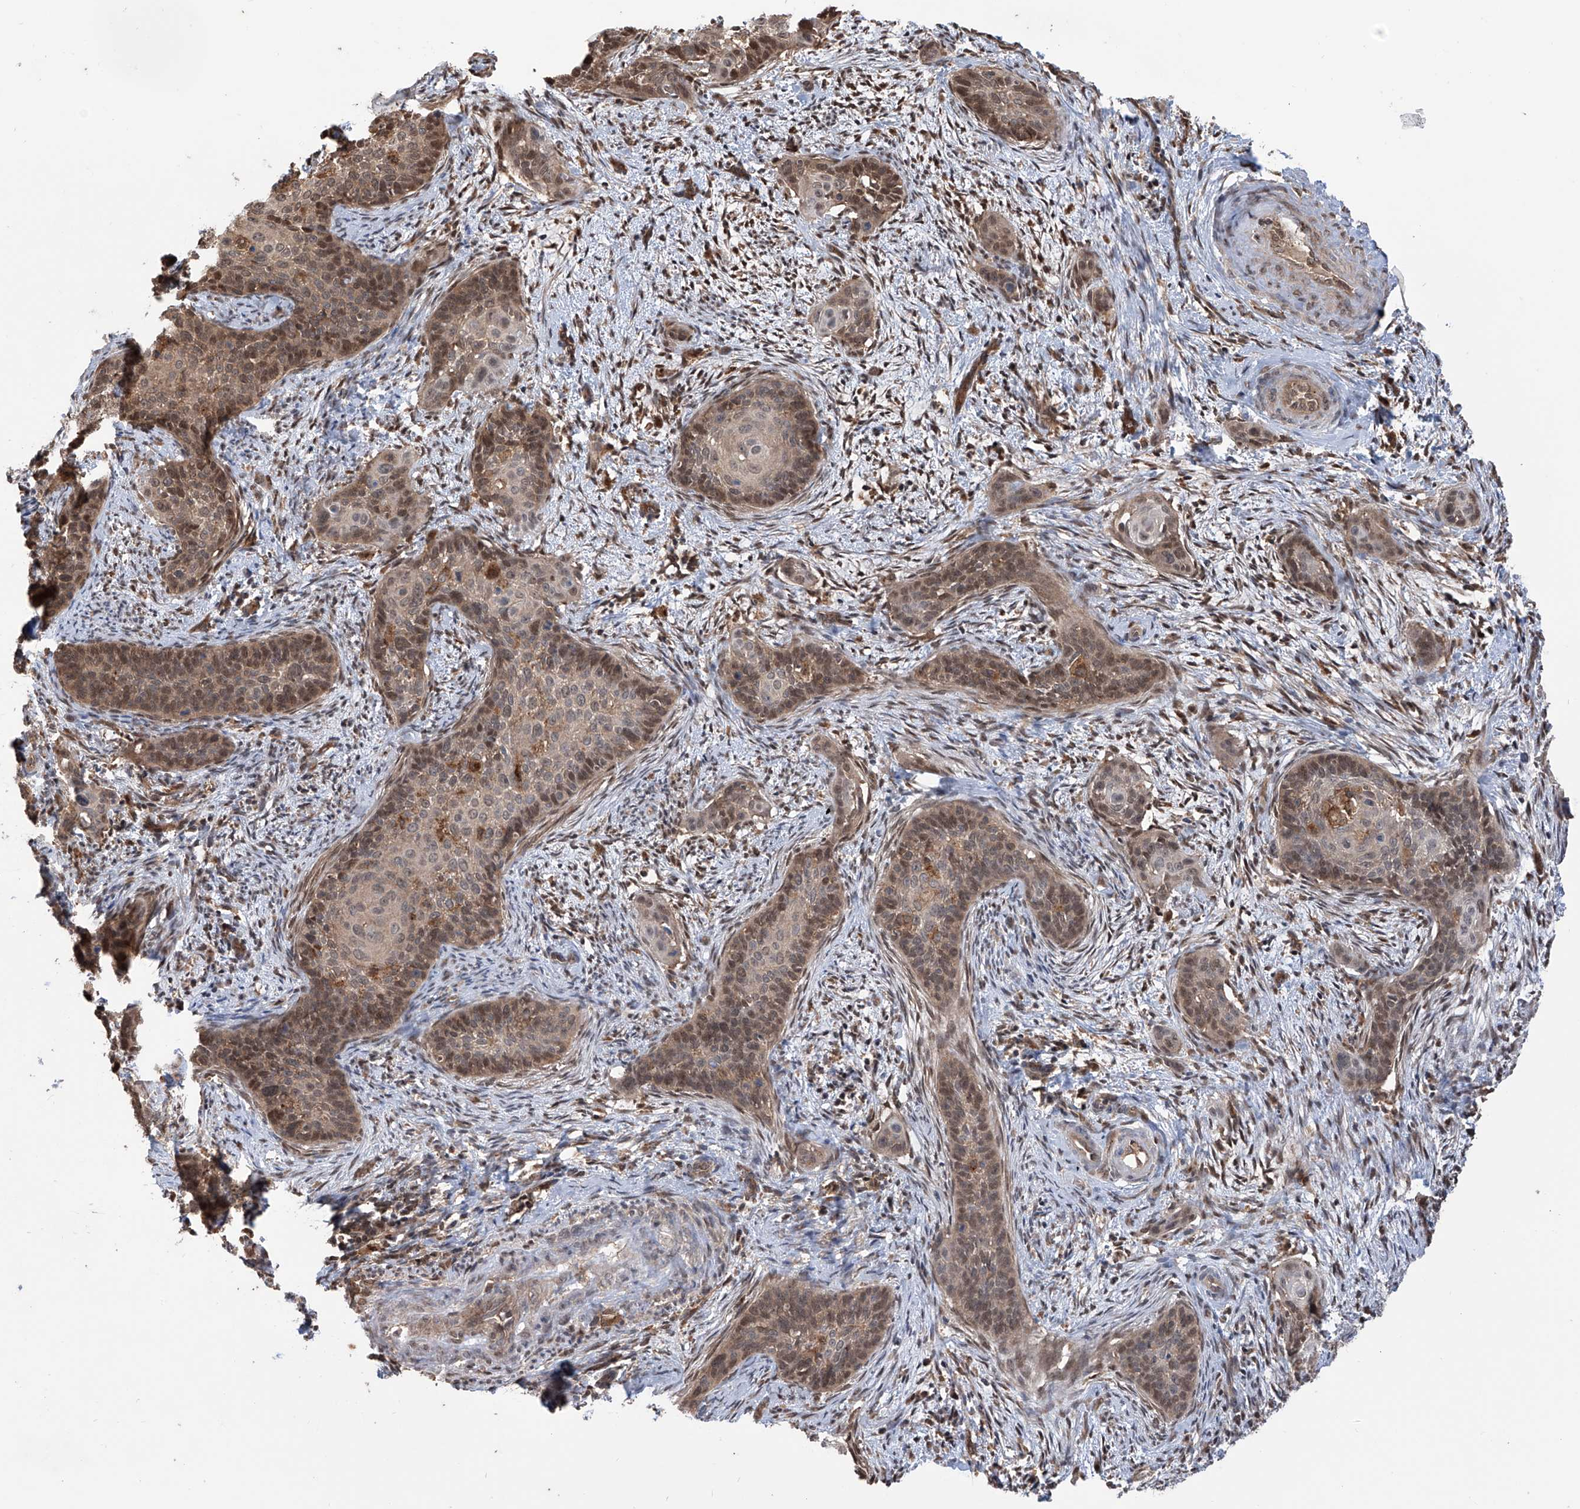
{"staining": {"intensity": "moderate", "quantity": ">75%", "location": "cytoplasmic/membranous,nuclear"}, "tissue": "cervical cancer", "cell_type": "Tumor cells", "image_type": "cancer", "snomed": [{"axis": "morphology", "description": "Squamous cell carcinoma, NOS"}, {"axis": "topography", "description": "Cervix"}], "caption": "Immunohistochemical staining of cervical cancer (squamous cell carcinoma) shows medium levels of moderate cytoplasmic/membranous and nuclear positivity in about >75% of tumor cells.", "gene": "HOXC8", "patient": {"sex": "female", "age": 33}}